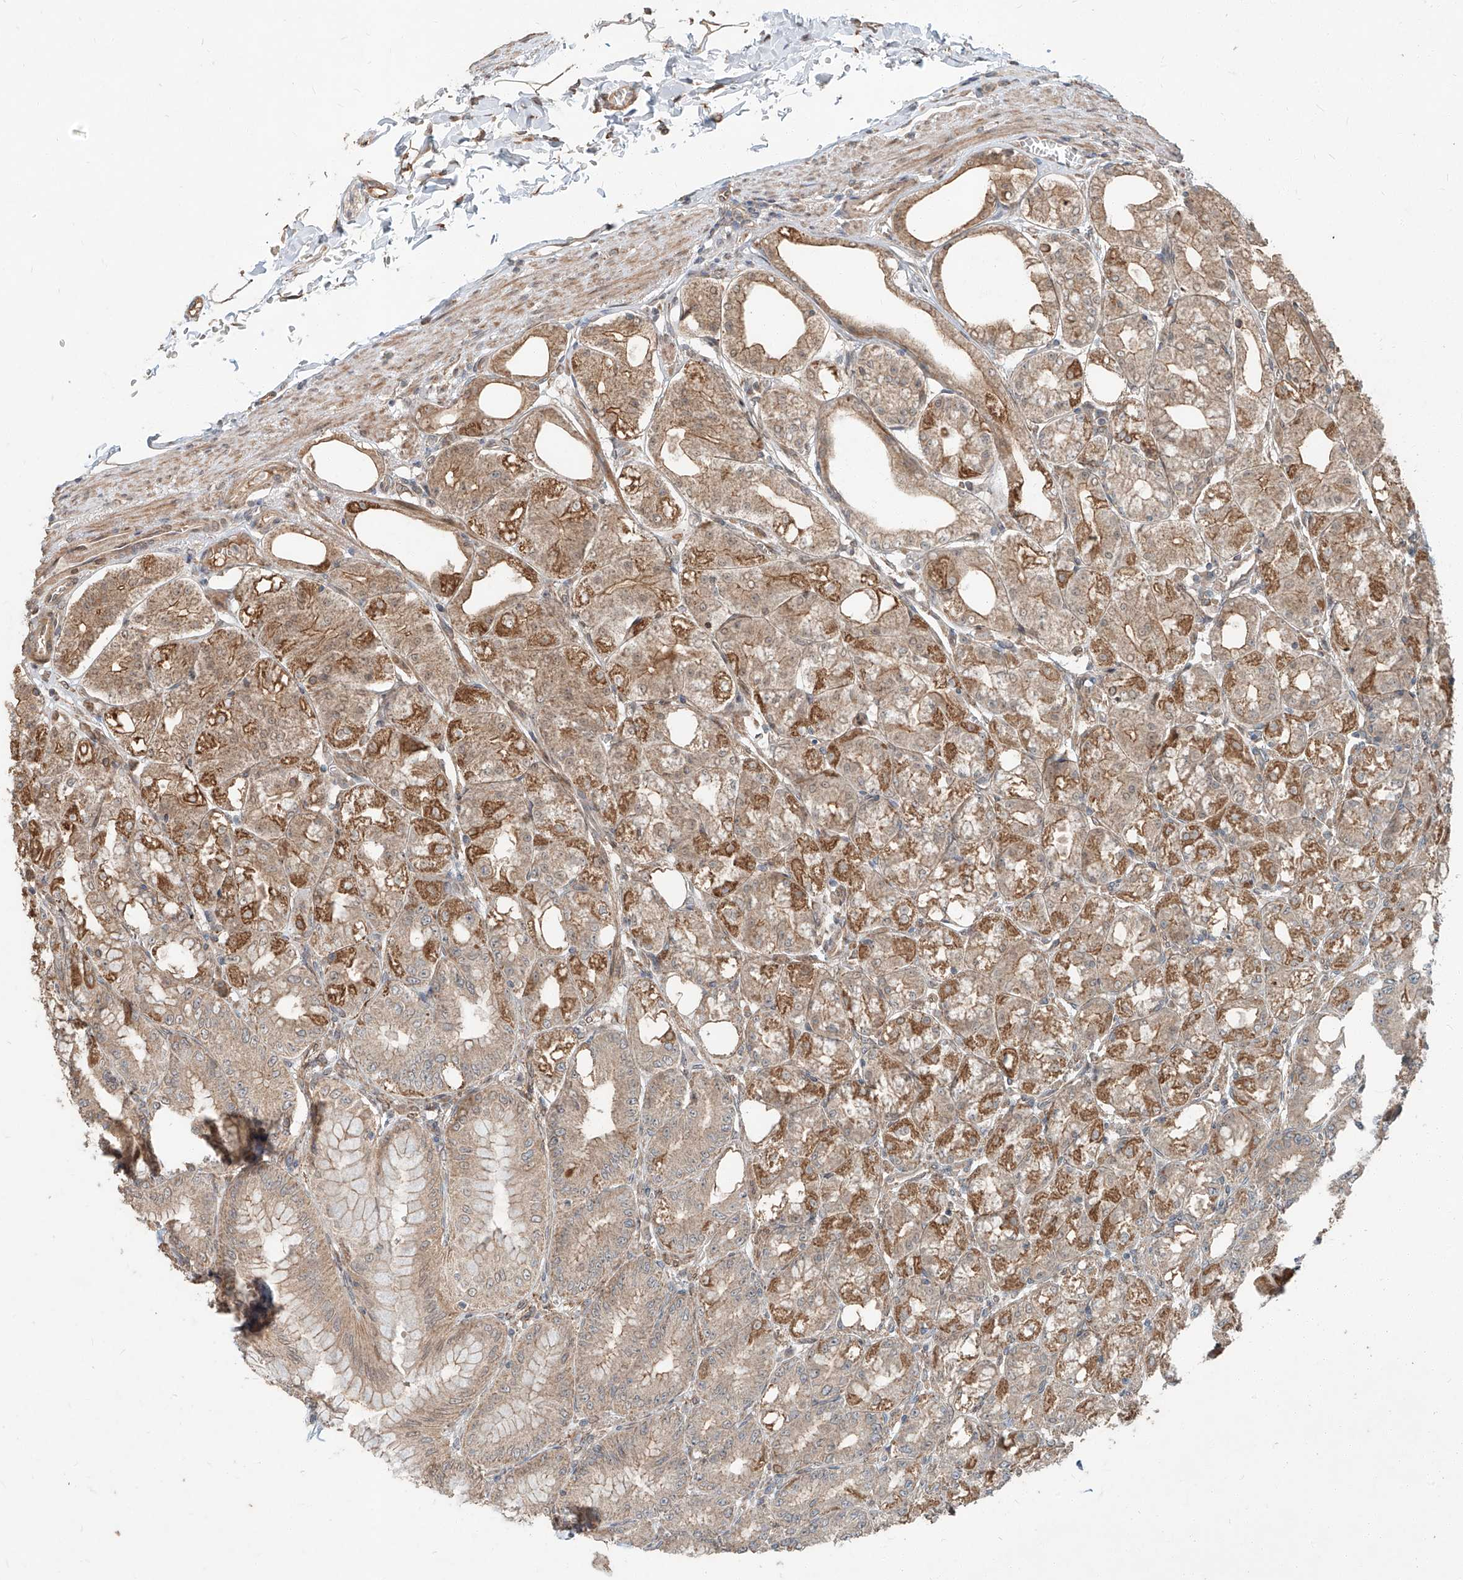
{"staining": {"intensity": "moderate", "quantity": ">75%", "location": "cytoplasmic/membranous"}, "tissue": "stomach", "cell_type": "Glandular cells", "image_type": "normal", "snomed": [{"axis": "morphology", "description": "Normal tissue, NOS"}, {"axis": "topography", "description": "Stomach, lower"}], "caption": "This histopathology image demonstrates unremarkable stomach stained with IHC to label a protein in brown. The cytoplasmic/membranous of glandular cells show moderate positivity for the protein. Nuclei are counter-stained blue.", "gene": "STX19", "patient": {"sex": "male", "age": 71}}